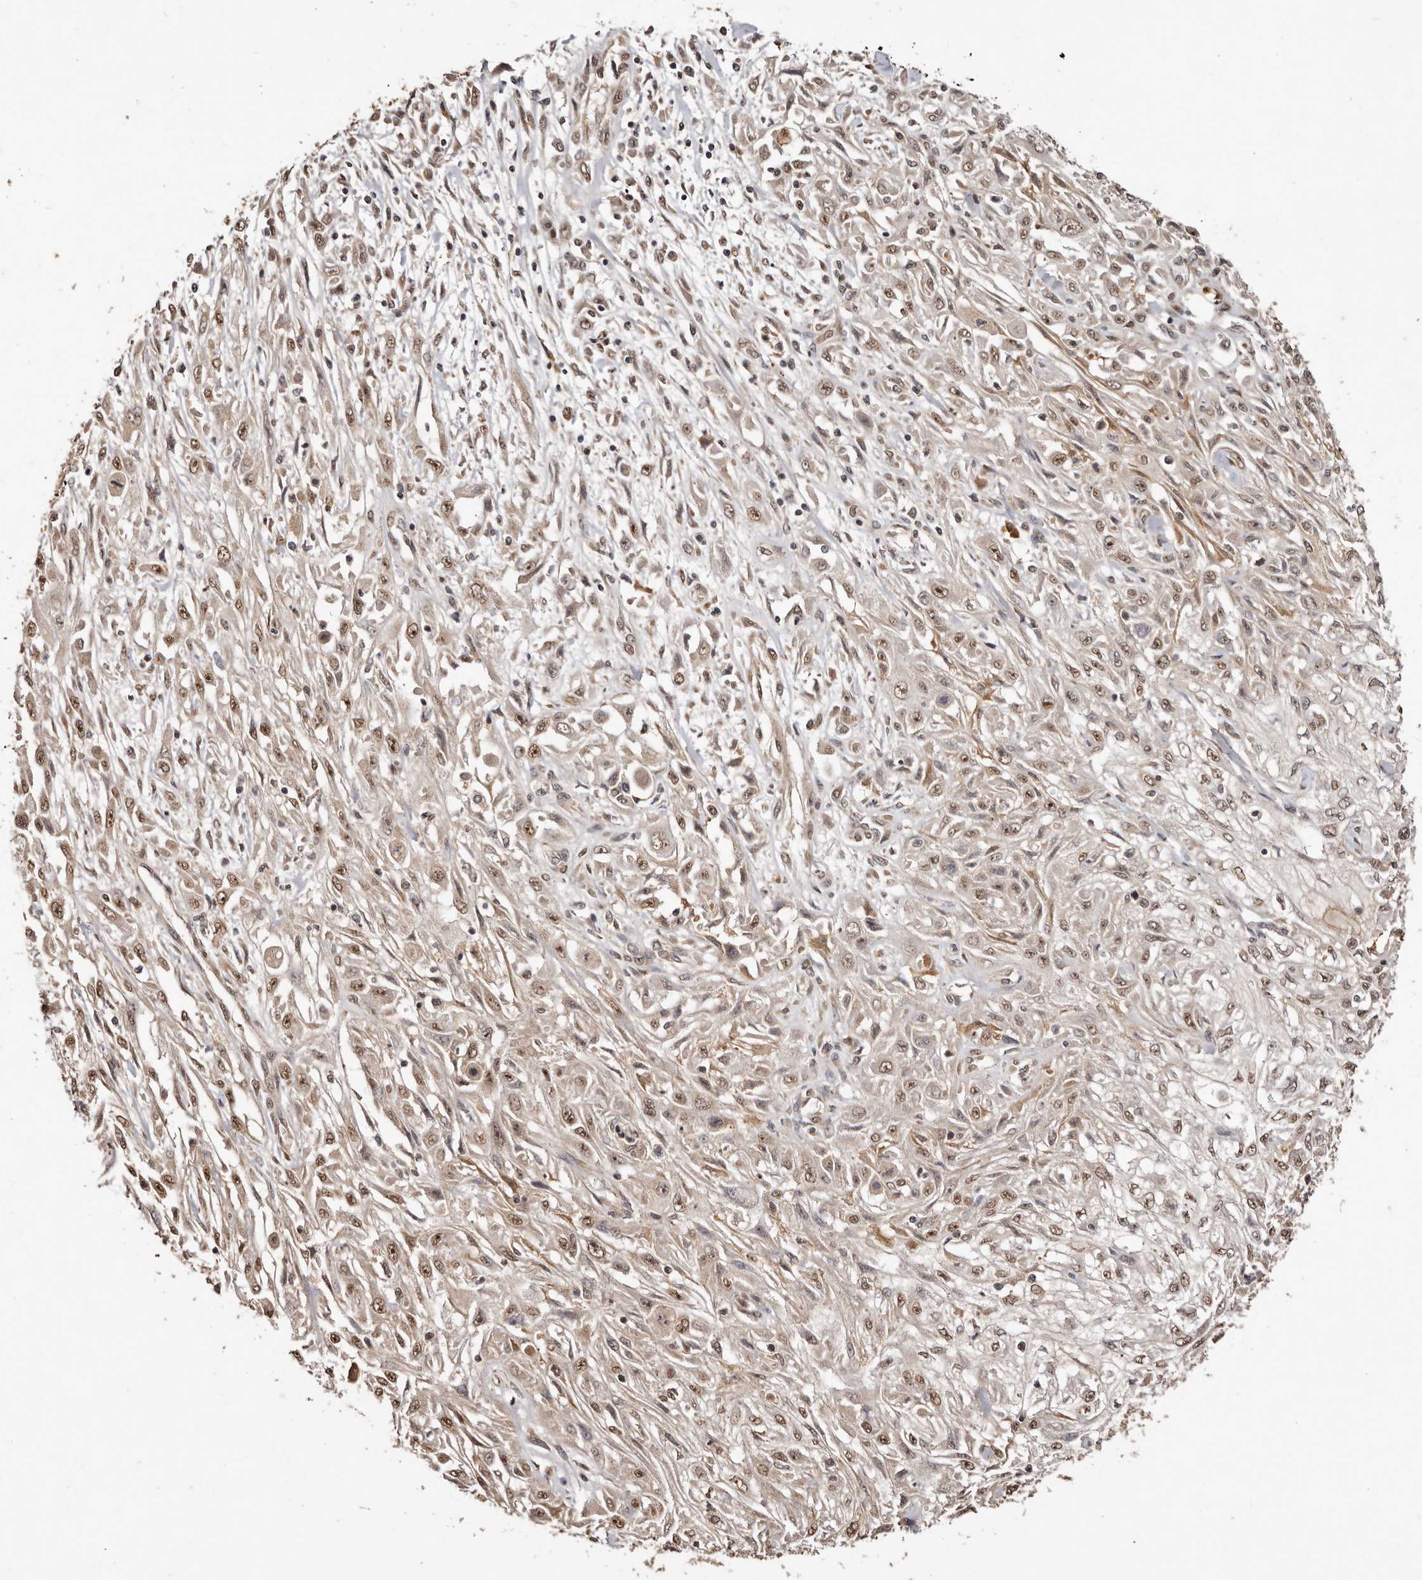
{"staining": {"intensity": "moderate", "quantity": ">75%", "location": "cytoplasmic/membranous,nuclear"}, "tissue": "skin cancer", "cell_type": "Tumor cells", "image_type": "cancer", "snomed": [{"axis": "morphology", "description": "Squamous cell carcinoma, NOS"}, {"axis": "morphology", "description": "Squamous cell carcinoma, metastatic, NOS"}, {"axis": "topography", "description": "Skin"}, {"axis": "topography", "description": "Lymph node"}], "caption": "Human skin cancer (metastatic squamous cell carcinoma) stained with a brown dye reveals moderate cytoplasmic/membranous and nuclear positive expression in approximately >75% of tumor cells.", "gene": "NOTCH1", "patient": {"sex": "male", "age": 75}}